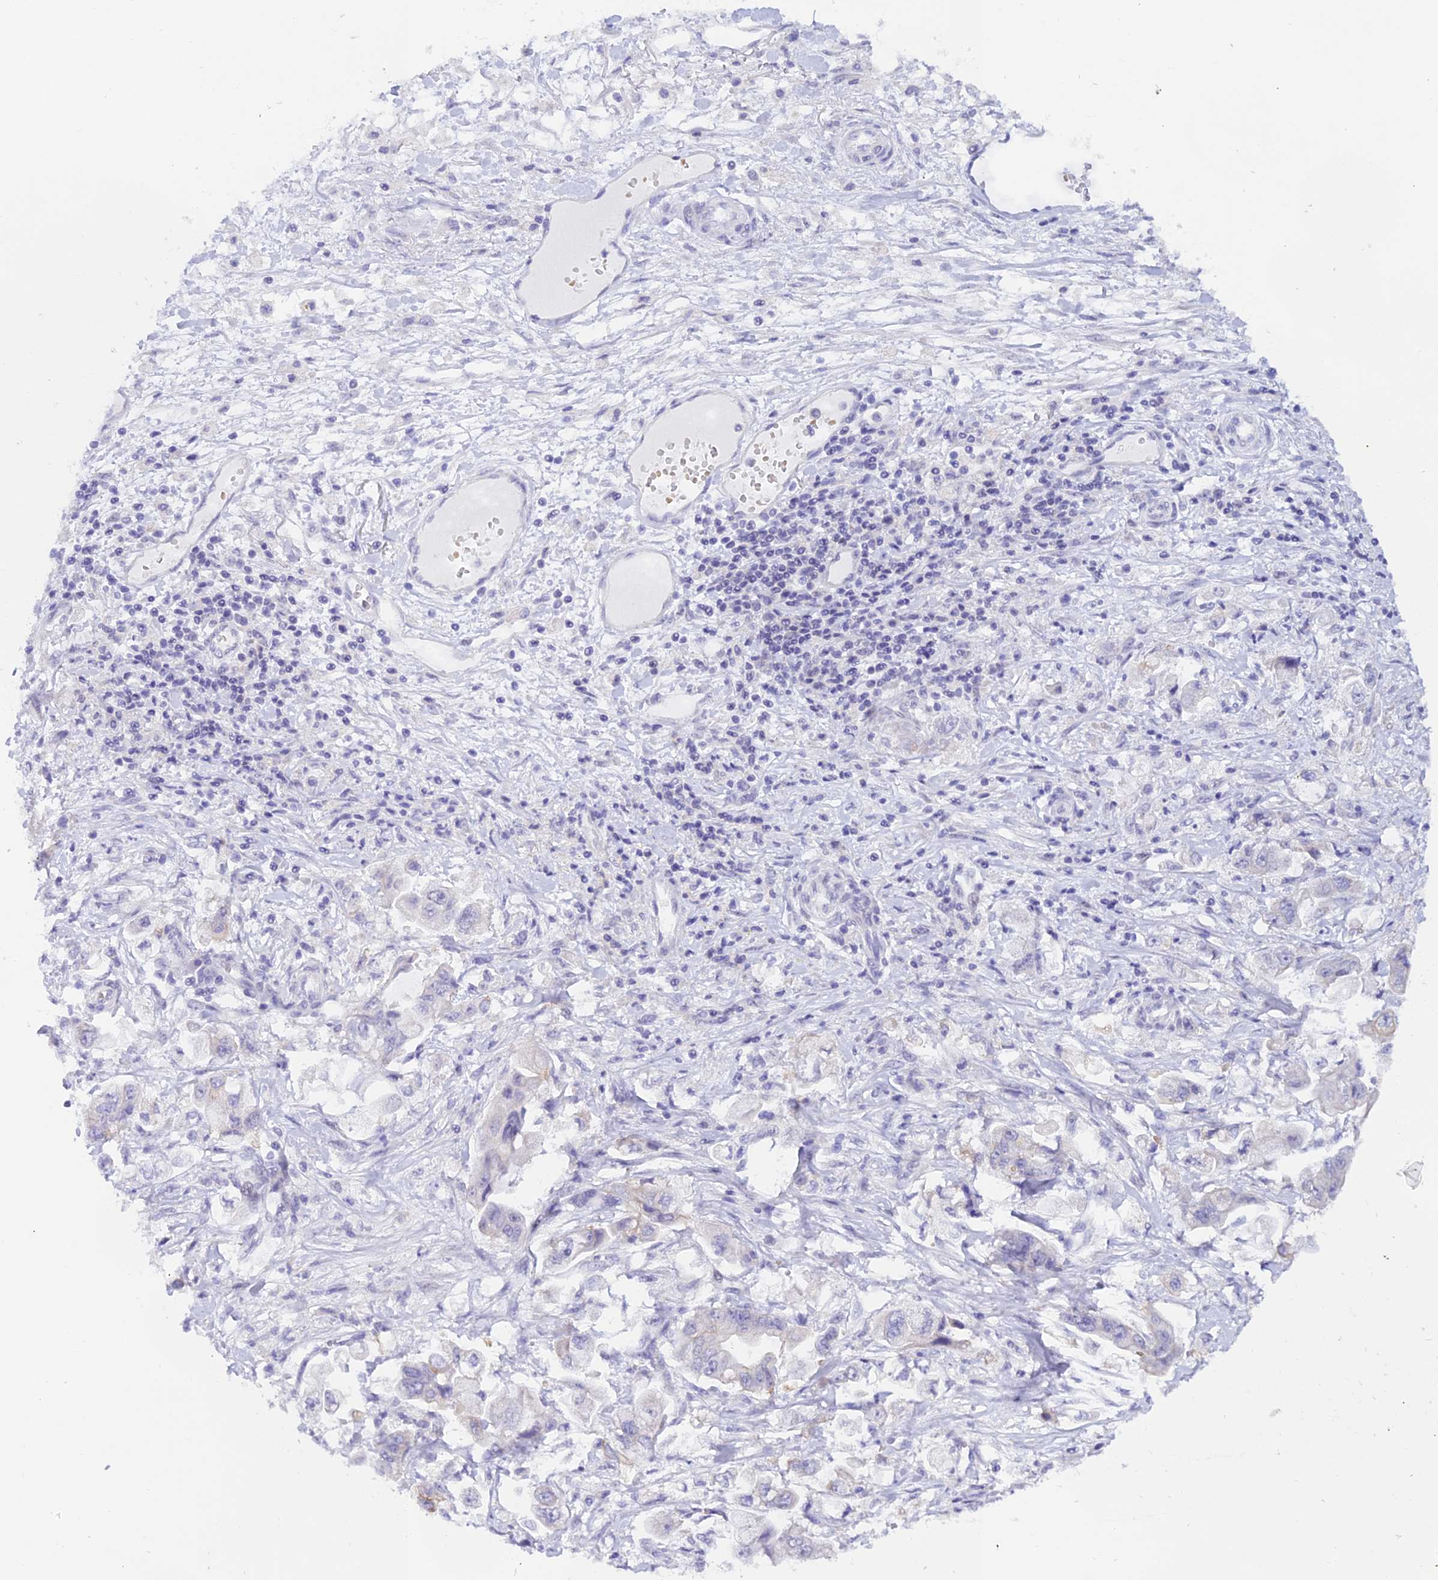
{"staining": {"intensity": "negative", "quantity": "none", "location": "none"}, "tissue": "stomach cancer", "cell_type": "Tumor cells", "image_type": "cancer", "snomed": [{"axis": "morphology", "description": "Adenocarcinoma, NOS"}, {"axis": "topography", "description": "Stomach"}], "caption": "Tumor cells show no significant positivity in stomach adenocarcinoma.", "gene": "RASGEF1B", "patient": {"sex": "male", "age": 62}}